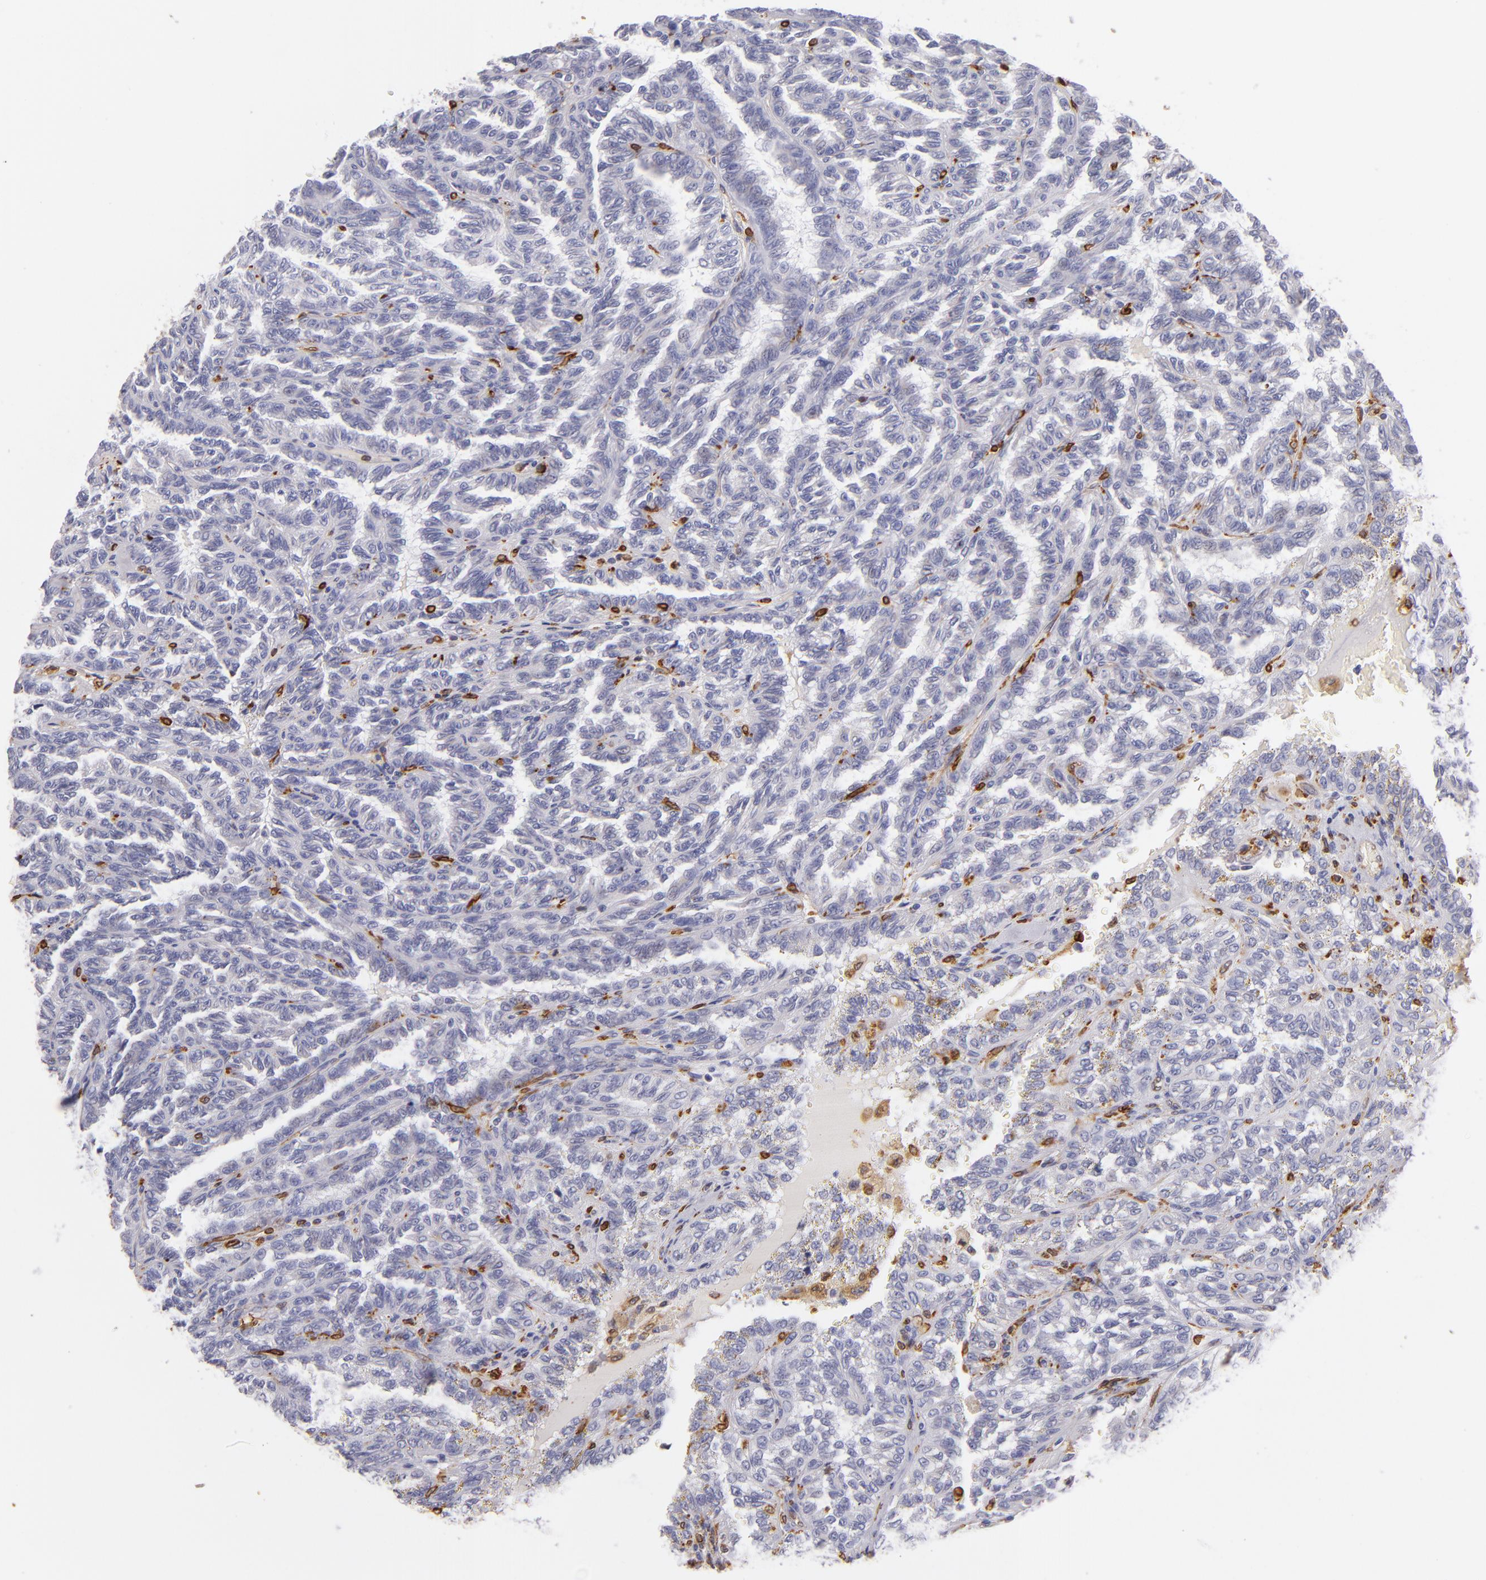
{"staining": {"intensity": "negative", "quantity": "none", "location": "none"}, "tissue": "renal cancer", "cell_type": "Tumor cells", "image_type": "cancer", "snomed": [{"axis": "morphology", "description": "Inflammation, NOS"}, {"axis": "morphology", "description": "Adenocarcinoma, NOS"}, {"axis": "topography", "description": "Kidney"}], "caption": "Immunohistochemistry (IHC) of human adenocarcinoma (renal) shows no positivity in tumor cells.", "gene": "CD74", "patient": {"sex": "male", "age": 68}}